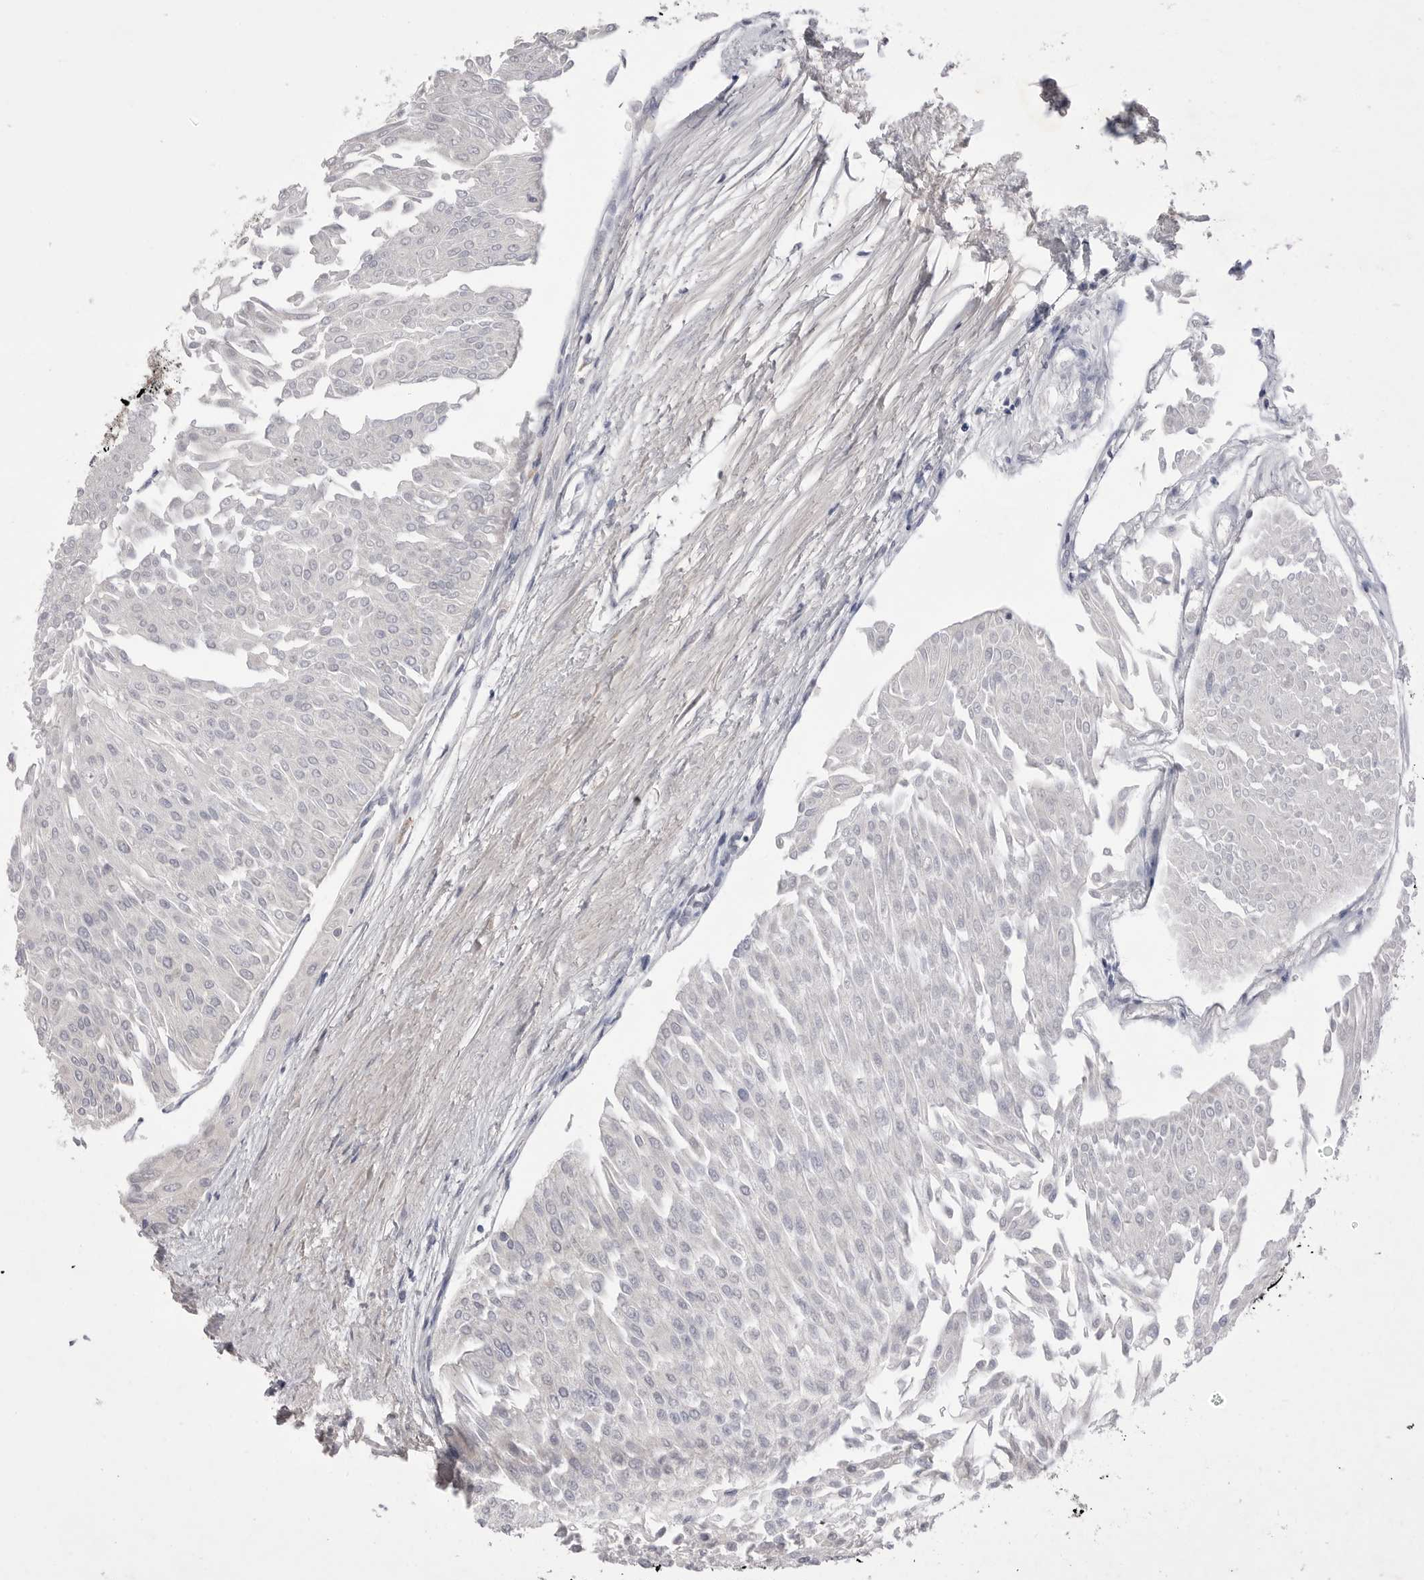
{"staining": {"intensity": "negative", "quantity": "none", "location": "none"}, "tissue": "urothelial cancer", "cell_type": "Tumor cells", "image_type": "cancer", "snomed": [{"axis": "morphology", "description": "Urothelial carcinoma, Low grade"}, {"axis": "topography", "description": "Urinary bladder"}], "caption": "Tumor cells are negative for protein expression in human urothelial carcinoma (low-grade).", "gene": "VAC14", "patient": {"sex": "male", "age": 67}}